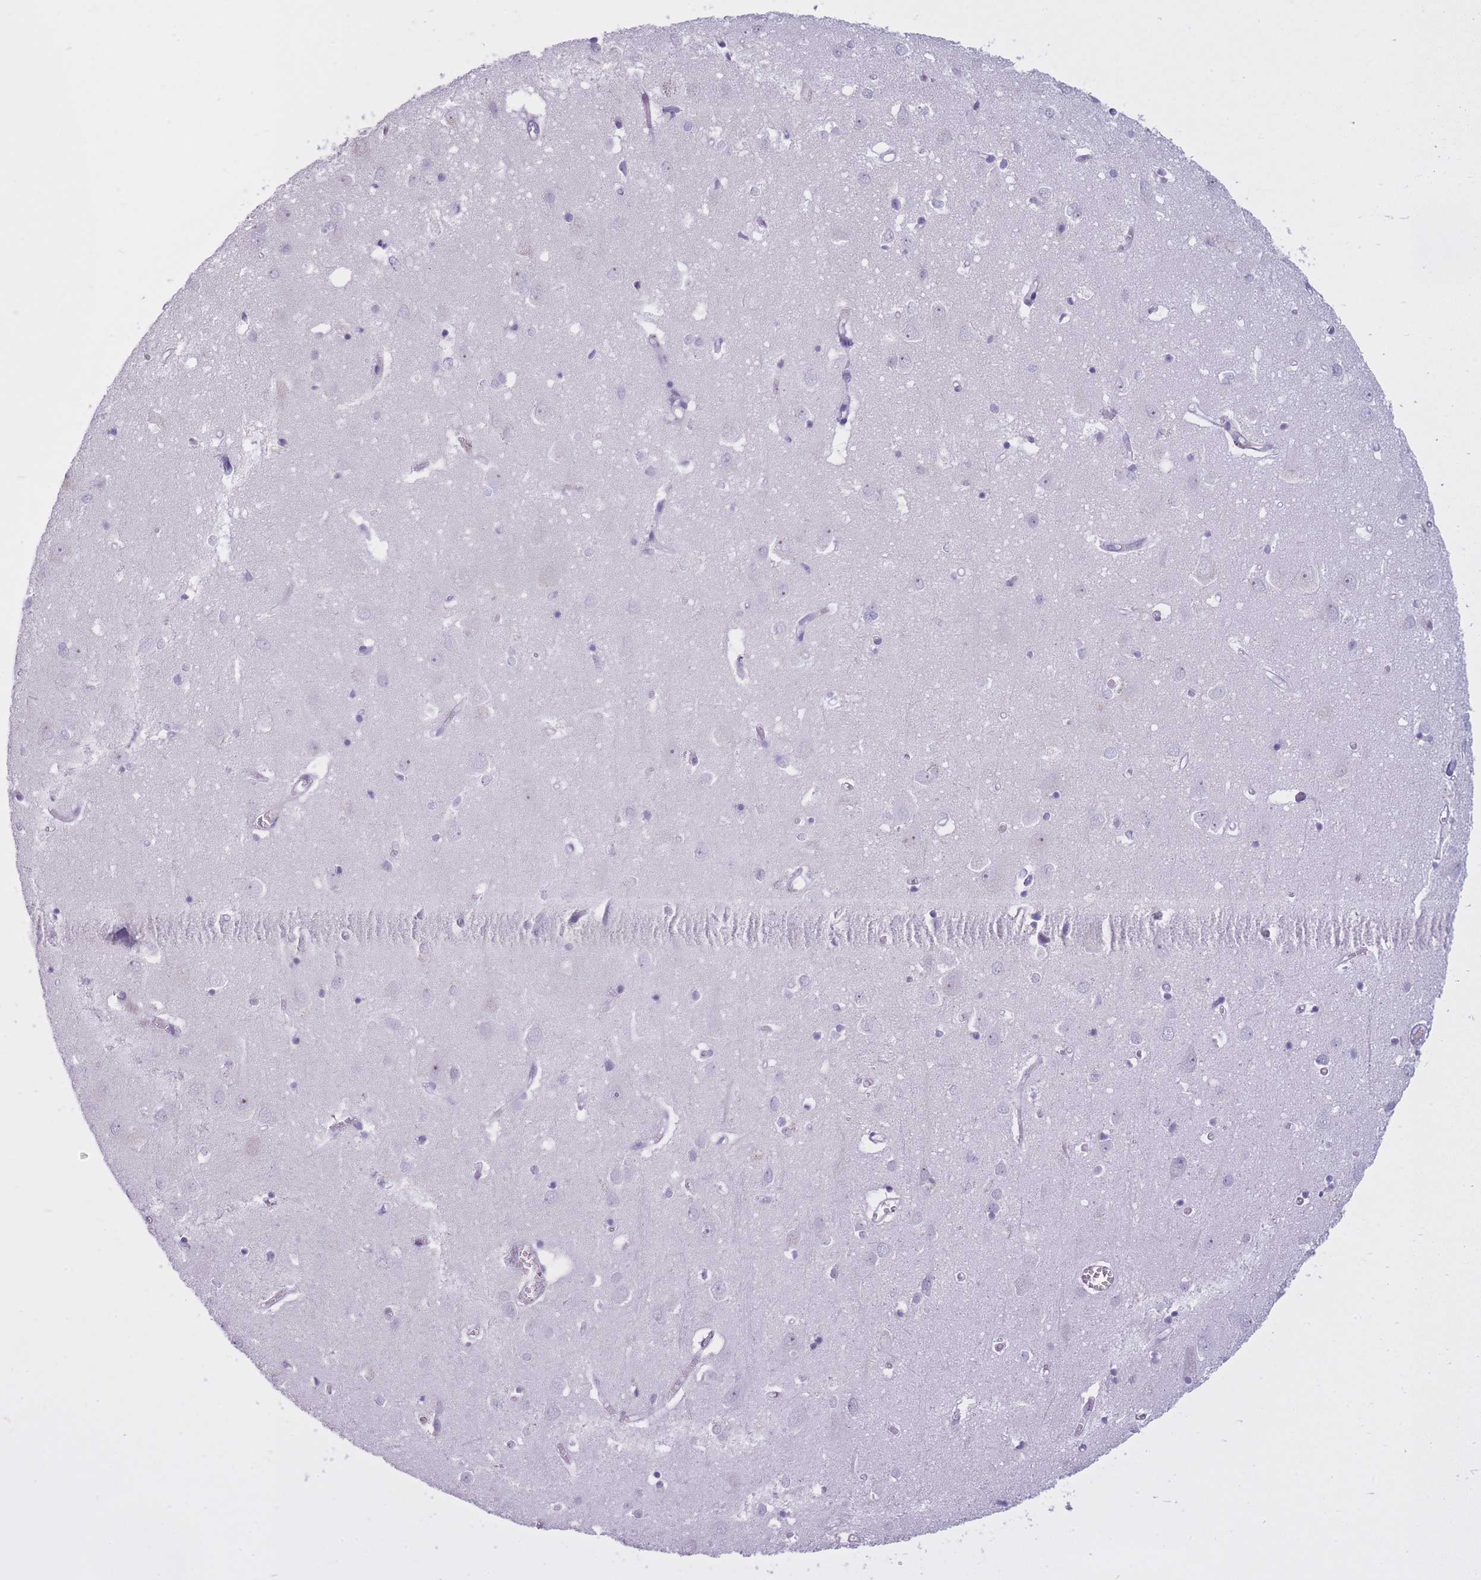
{"staining": {"intensity": "negative", "quantity": "none", "location": "none"}, "tissue": "cerebral cortex", "cell_type": "Endothelial cells", "image_type": "normal", "snomed": [{"axis": "morphology", "description": "Normal tissue, NOS"}, {"axis": "topography", "description": "Cerebral cortex"}], "caption": "Protein analysis of unremarkable cerebral cortex shows no significant staining in endothelial cells.", "gene": "GOLGA6A", "patient": {"sex": "male", "age": 70}}